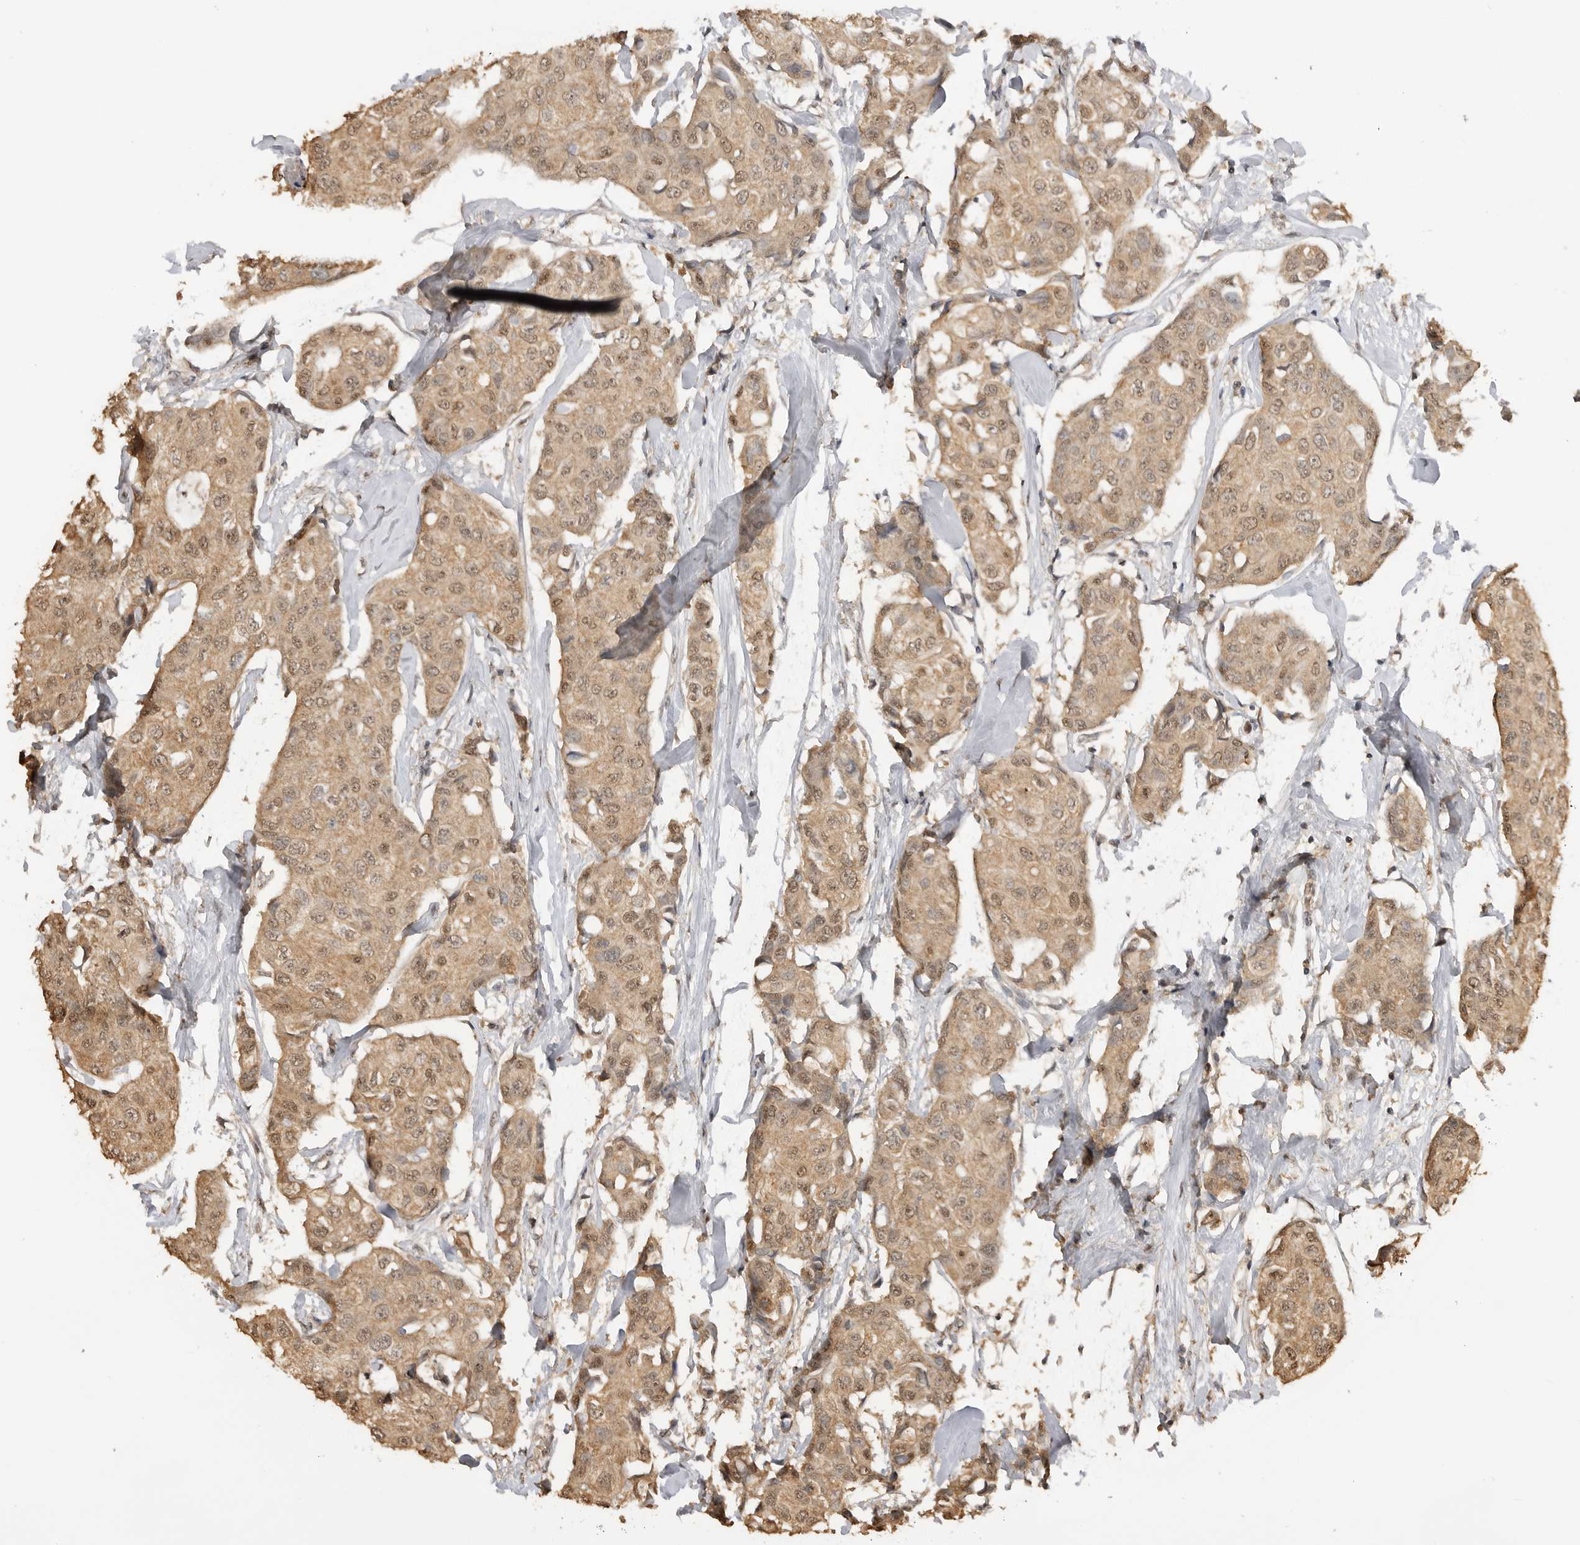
{"staining": {"intensity": "weak", "quantity": ">75%", "location": "cytoplasmic/membranous,nuclear"}, "tissue": "breast cancer", "cell_type": "Tumor cells", "image_type": "cancer", "snomed": [{"axis": "morphology", "description": "Duct carcinoma"}, {"axis": "topography", "description": "Breast"}], "caption": "Intraductal carcinoma (breast) stained with a protein marker displays weak staining in tumor cells.", "gene": "ASPSCR1", "patient": {"sex": "female", "age": 80}}